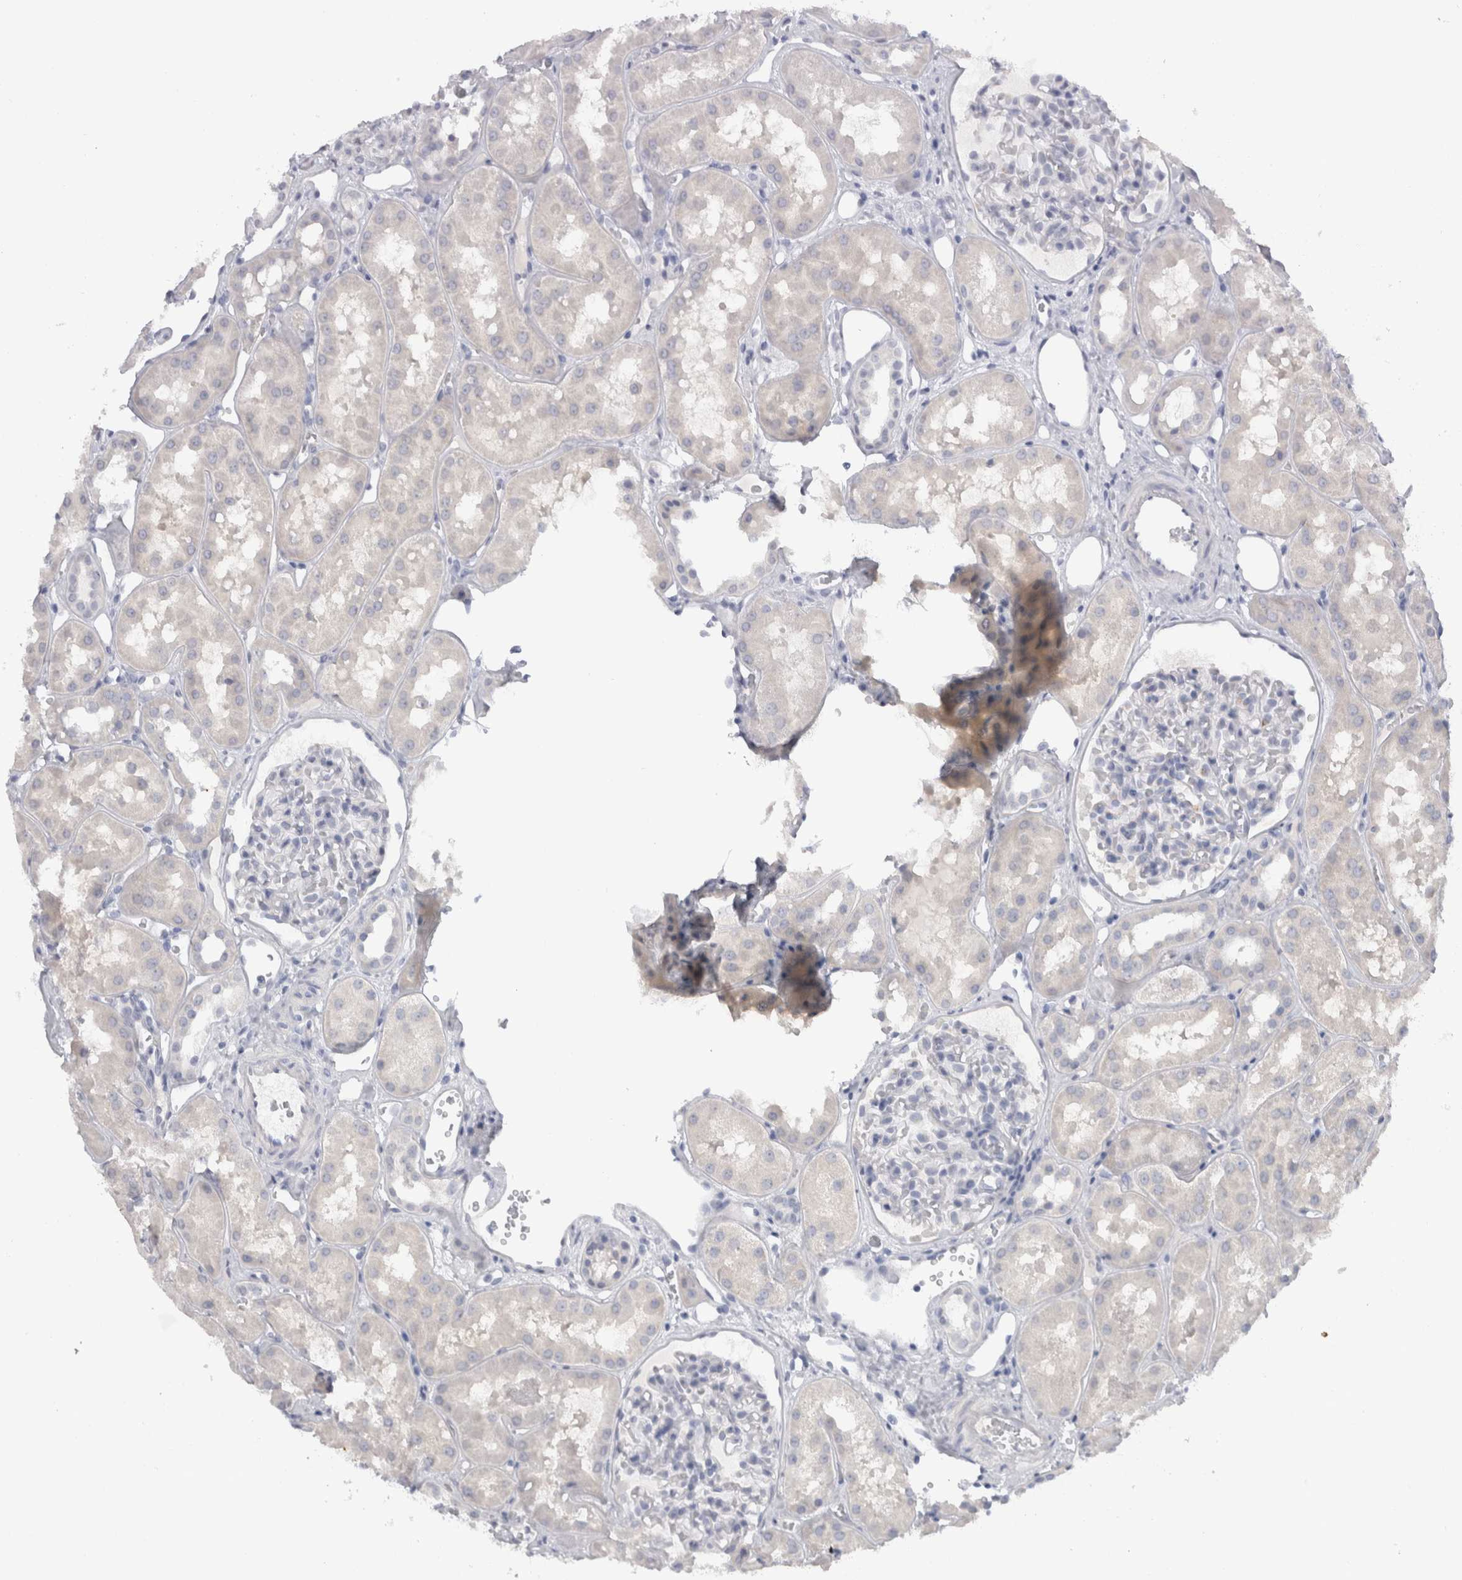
{"staining": {"intensity": "negative", "quantity": "none", "location": "none"}, "tissue": "kidney", "cell_type": "Cells in glomeruli", "image_type": "normal", "snomed": [{"axis": "morphology", "description": "Normal tissue, NOS"}, {"axis": "topography", "description": "Kidney"}], "caption": "Immunohistochemistry photomicrograph of benign kidney stained for a protein (brown), which shows no staining in cells in glomeruli. The staining was performed using DAB (3,3'-diaminobenzidine) to visualize the protein expression in brown, while the nuclei were stained in blue with hematoxylin (Magnification: 20x).", "gene": "CDH17", "patient": {"sex": "male", "age": 16}}